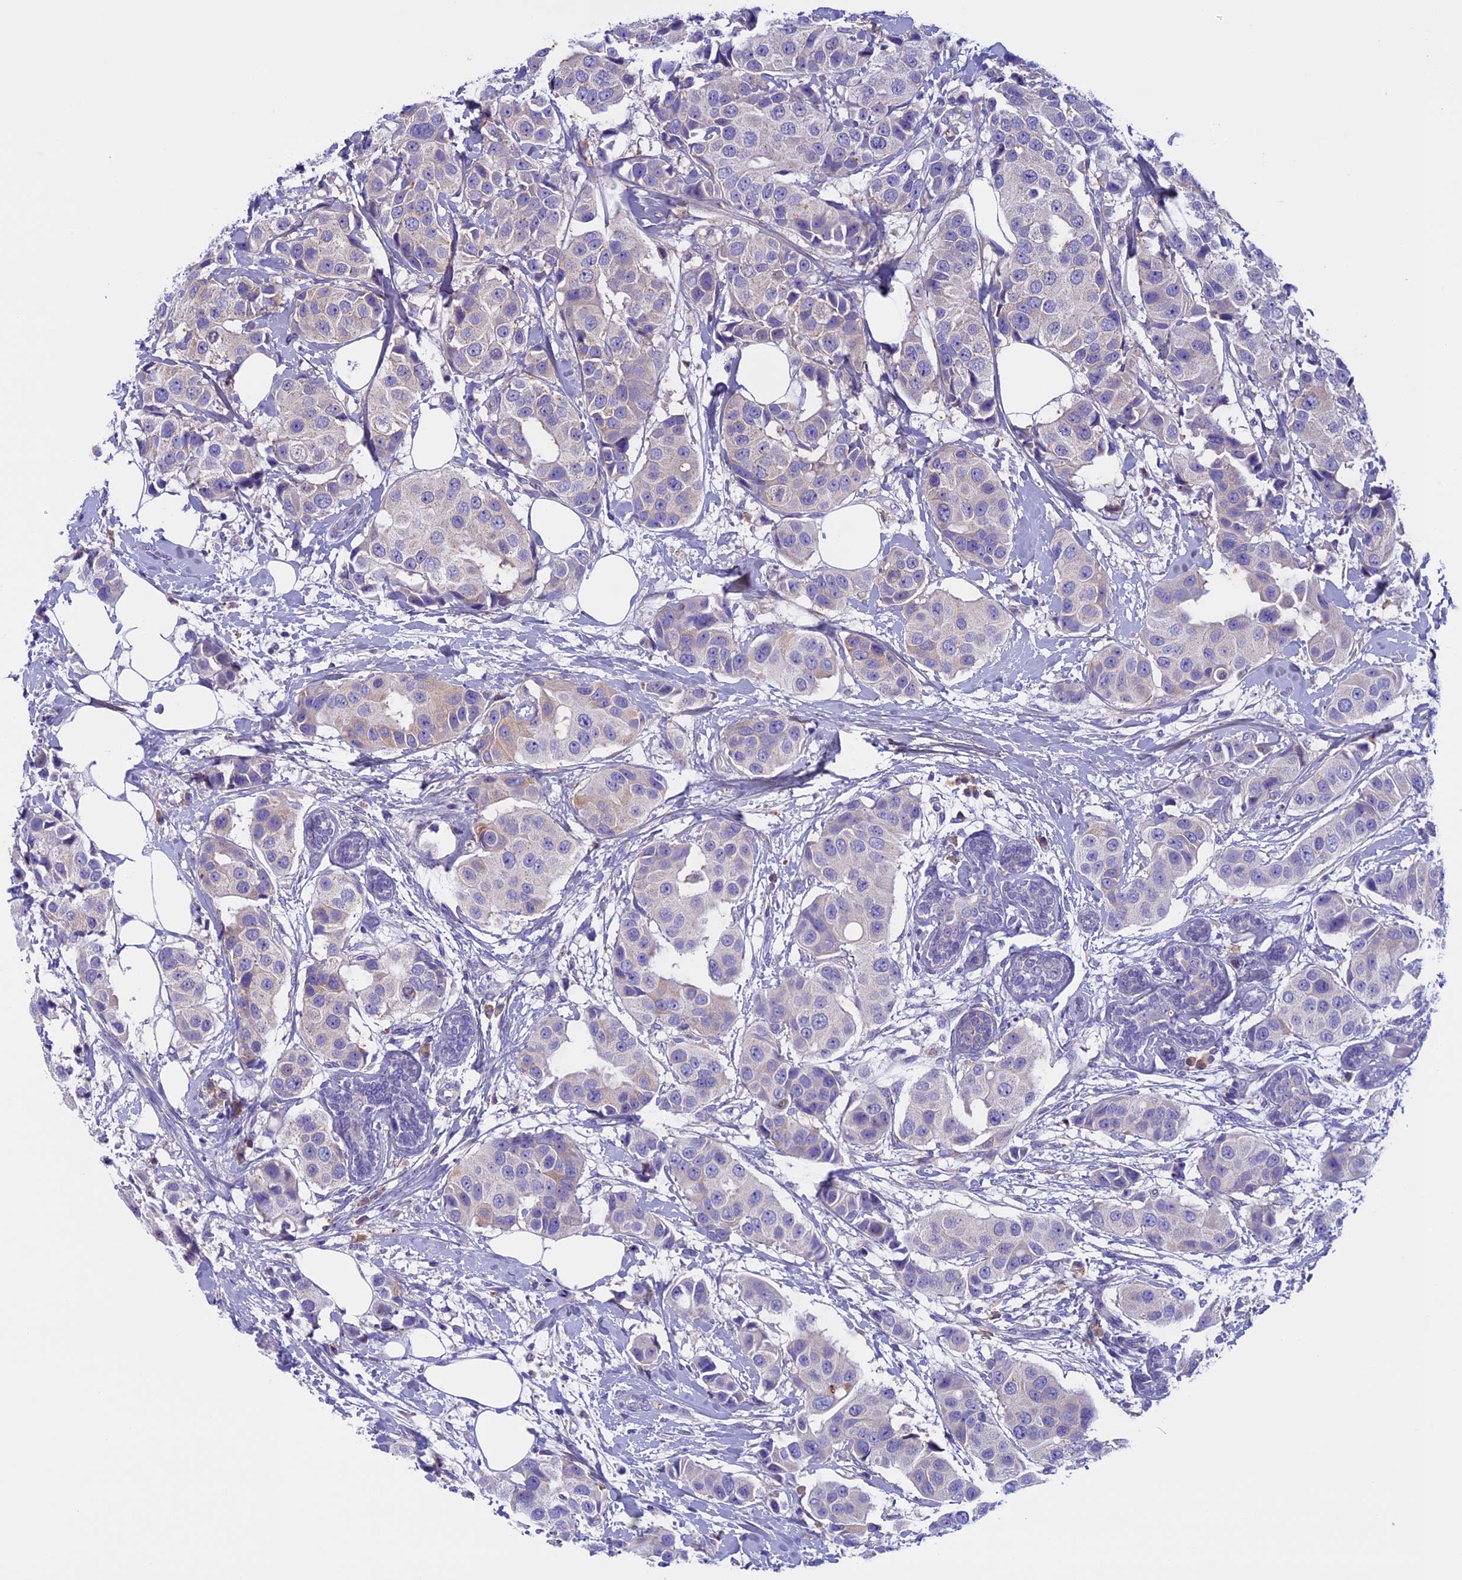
{"staining": {"intensity": "negative", "quantity": "none", "location": "none"}, "tissue": "breast cancer", "cell_type": "Tumor cells", "image_type": "cancer", "snomed": [{"axis": "morphology", "description": "Normal tissue, NOS"}, {"axis": "morphology", "description": "Duct carcinoma"}, {"axis": "topography", "description": "Breast"}], "caption": "DAB (3,3'-diaminobenzidine) immunohistochemical staining of invasive ductal carcinoma (breast) demonstrates no significant expression in tumor cells. (DAB (3,3'-diaminobenzidine) immunohistochemistry, high magnification).", "gene": "DCTN5", "patient": {"sex": "female", "age": 39}}